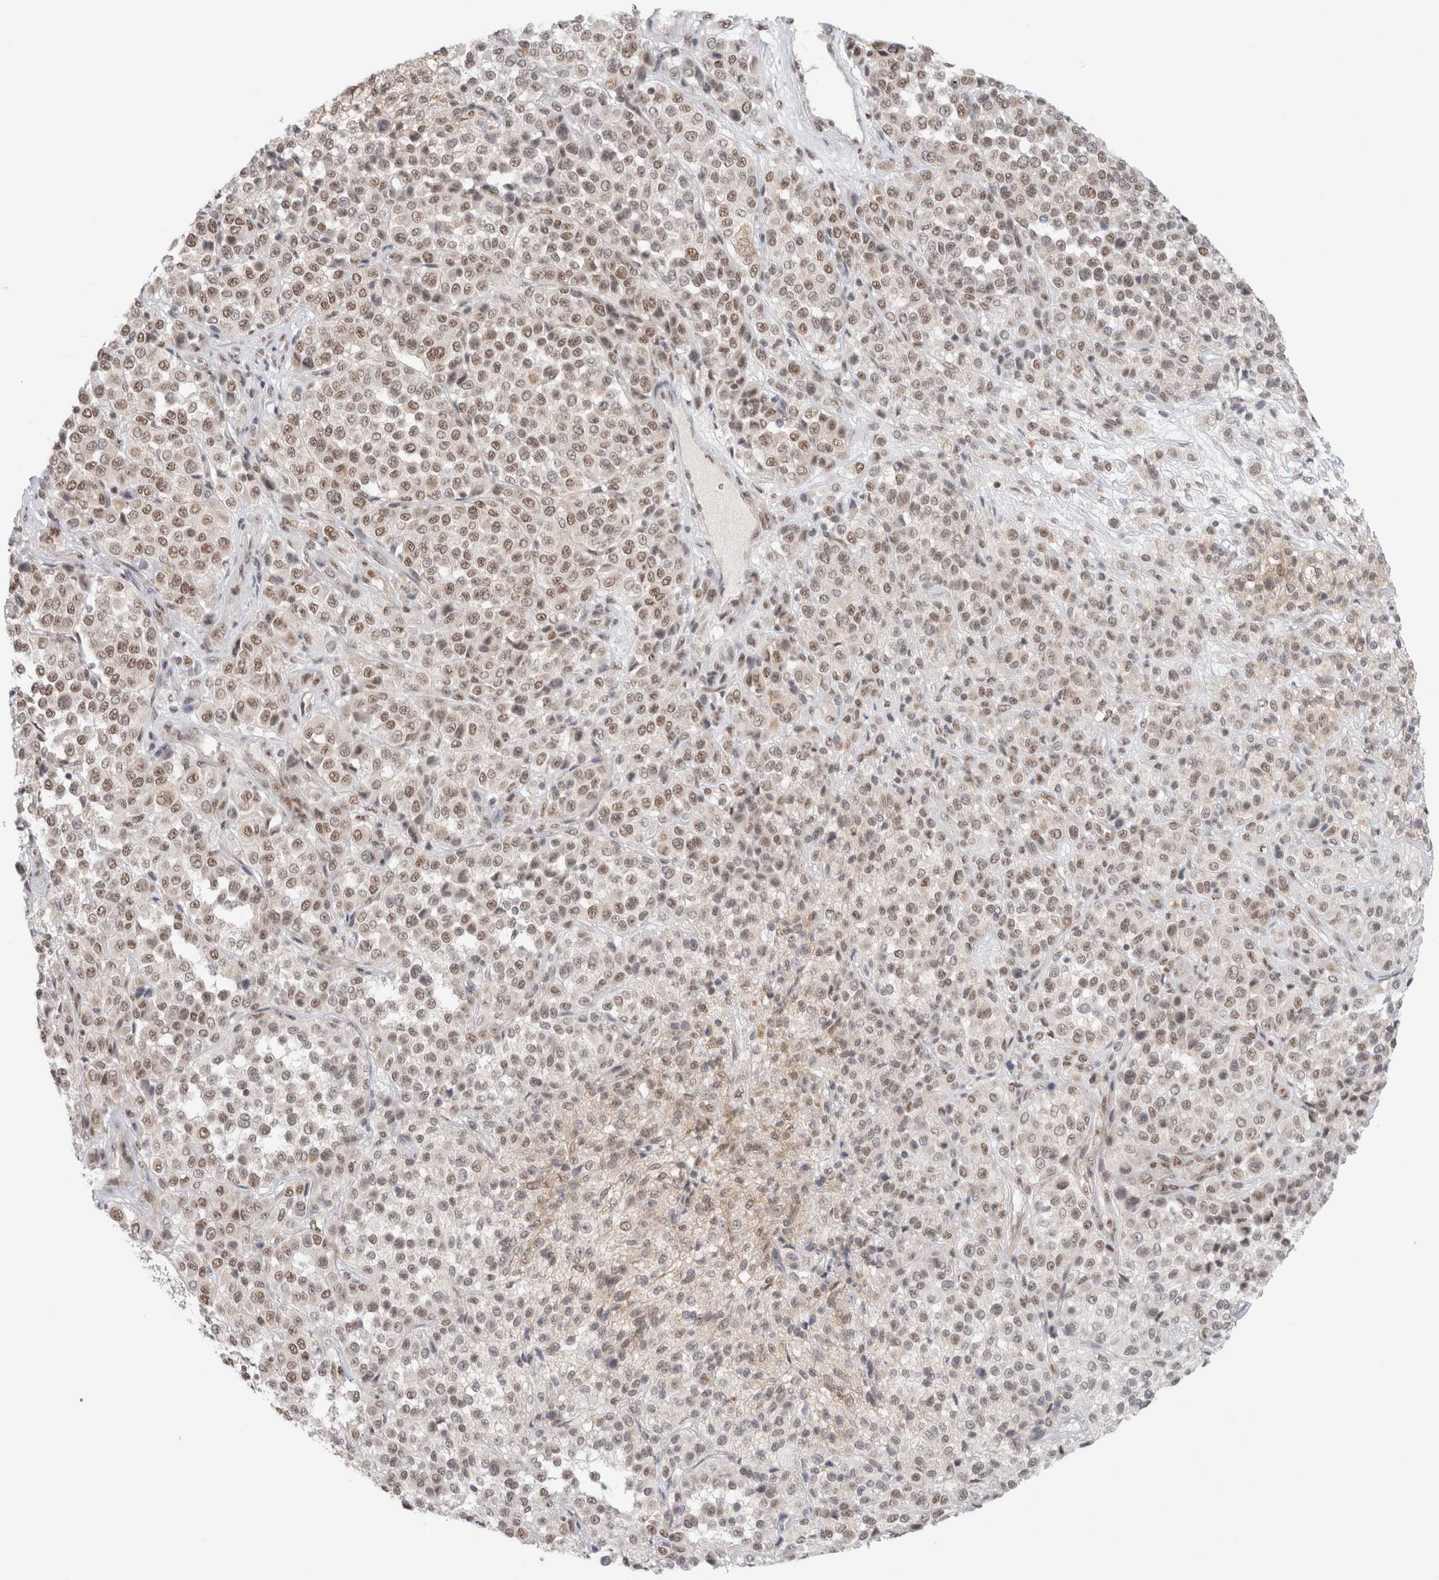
{"staining": {"intensity": "moderate", "quantity": ">75%", "location": "nuclear"}, "tissue": "melanoma", "cell_type": "Tumor cells", "image_type": "cancer", "snomed": [{"axis": "morphology", "description": "Malignant melanoma, Metastatic site"}, {"axis": "topography", "description": "Pancreas"}], "caption": "Human melanoma stained for a protein (brown) displays moderate nuclear positive expression in about >75% of tumor cells.", "gene": "TRMT12", "patient": {"sex": "female", "age": 30}}